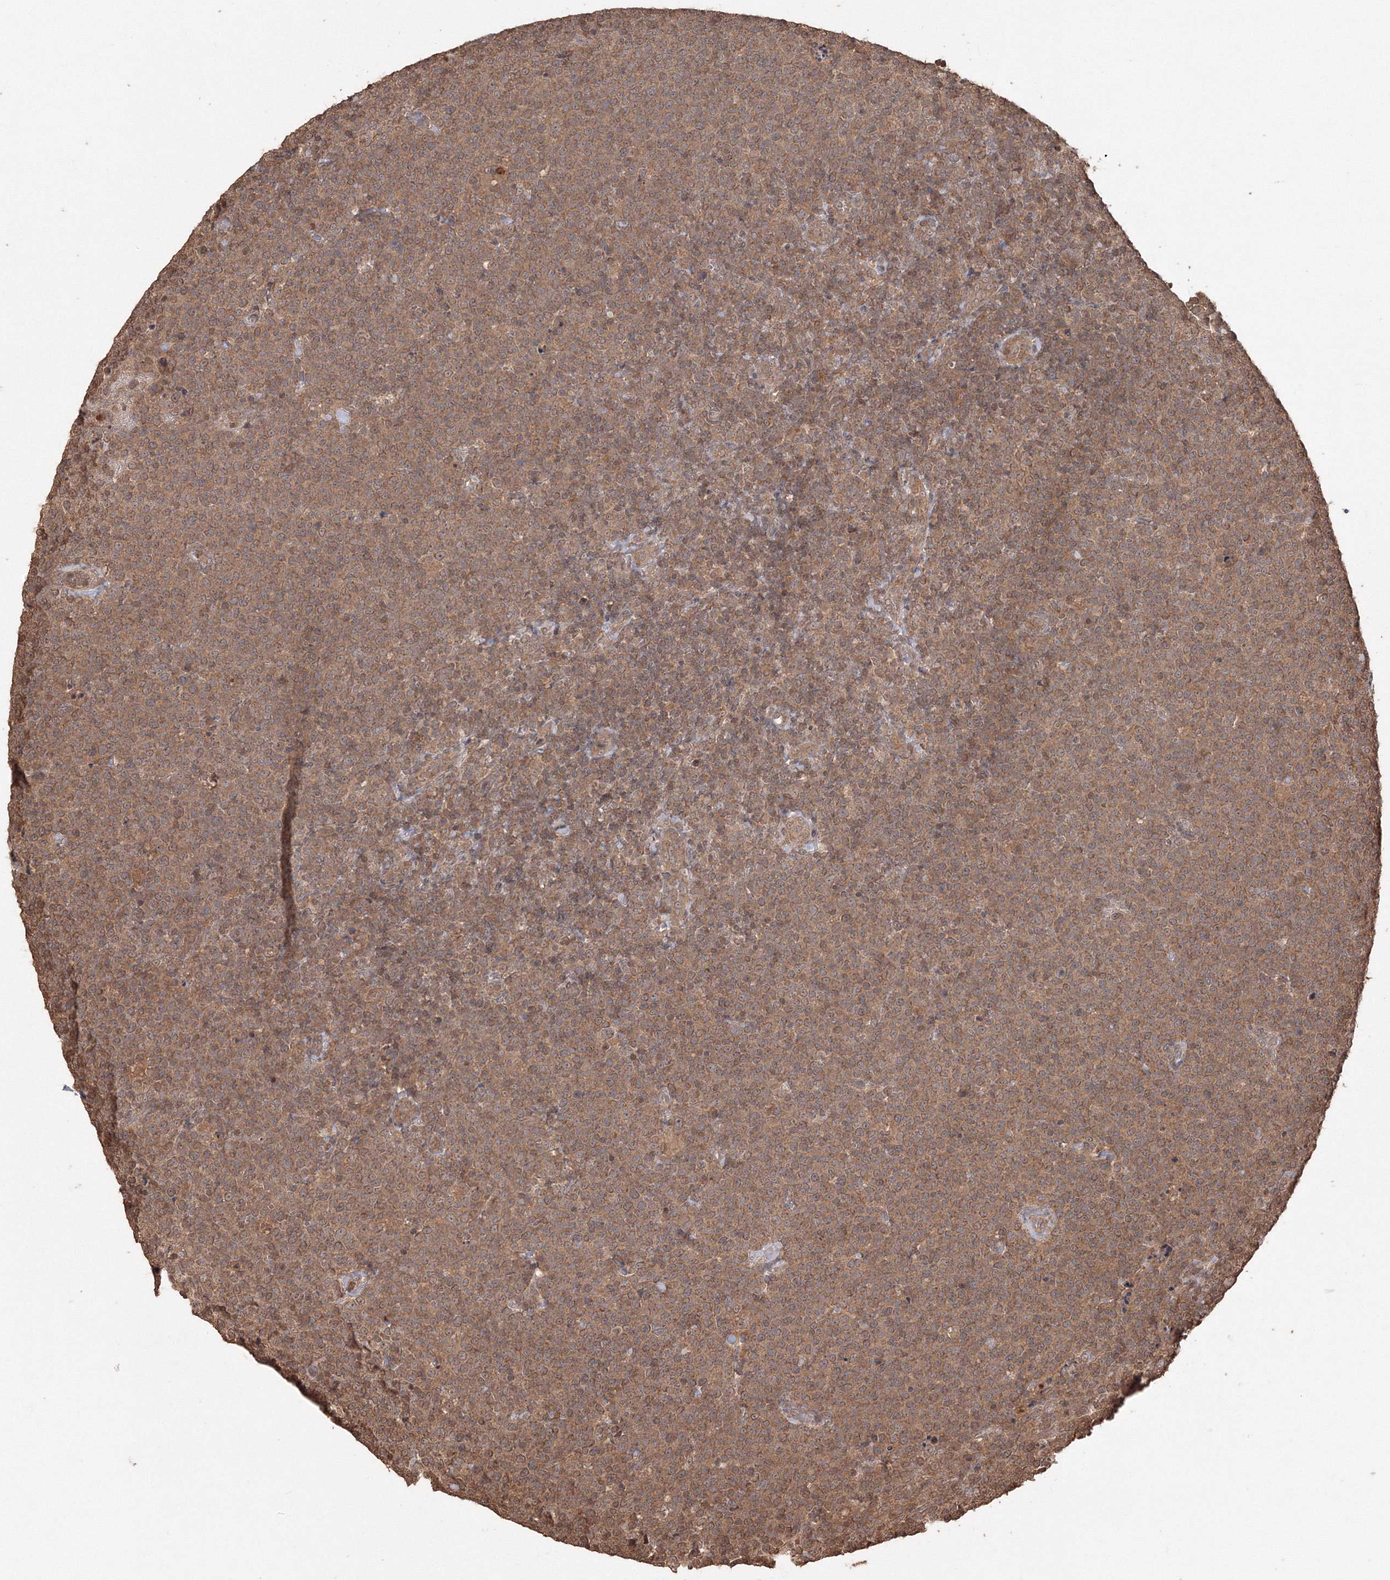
{"staining": {"intensity": "moderate", "quantity": ">75%", "location": "cytoplasmic/membranous"}, "tissue": "lymphoma", "cell_type": "Tumor cells", "image_type": "cancer", "snomed": [{"axis": "morphology", "description": "Malignant lymphoma, non-Hodgkin's type, High grade"}, {"axis": "topography", "description": "Lymph node"}], "caption": "Immunohistochemistry (IHC) (DAB) staining of human lymphoma shows moderate cytoplasmic/membranous protein expression in approximately >75% of tumor cells.", "gene": "CCDC122", "patient": {"sex": "male", "age": 61}}